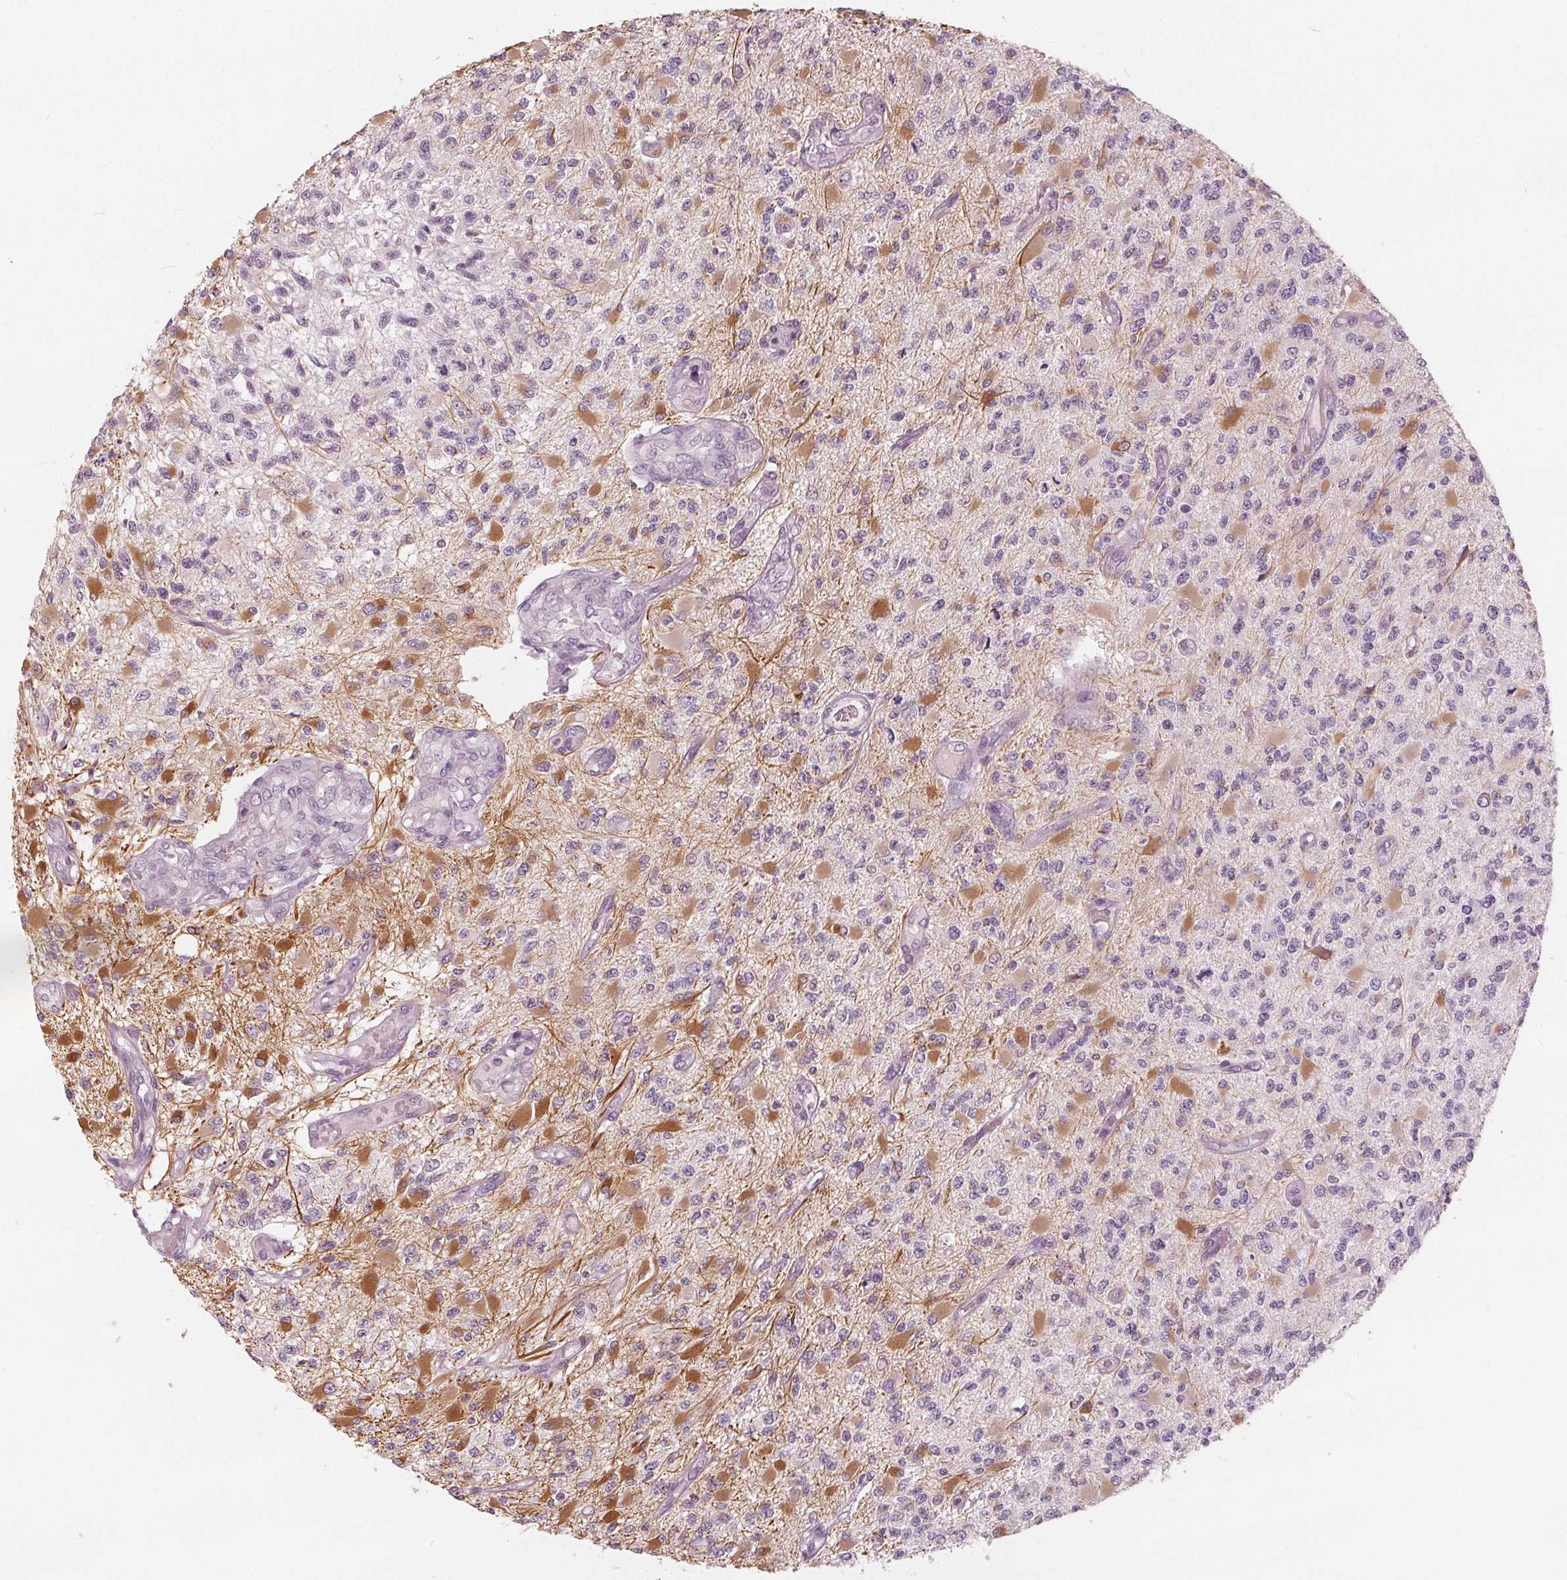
{"staining": {"intensity": "moderate", "quantity": "<25%", "location": "cytoplasmic/membranous"}, "tissue": "glioma", "cell_type": "Tumor cells", "image_type": "cancer", "snomed": [{"axis": "morphology", "description": "Glioma, malignant, High grade"}, {"axis": "topography", "description": "Brain"}], "caption": "Protein expression analysis of glioma demonstrates moderate cytoplasmic/membranous expression in approximately <25% of tumor cells.", "gene": "BRSK1", "patient": {"sex": "female", "age": 63}}